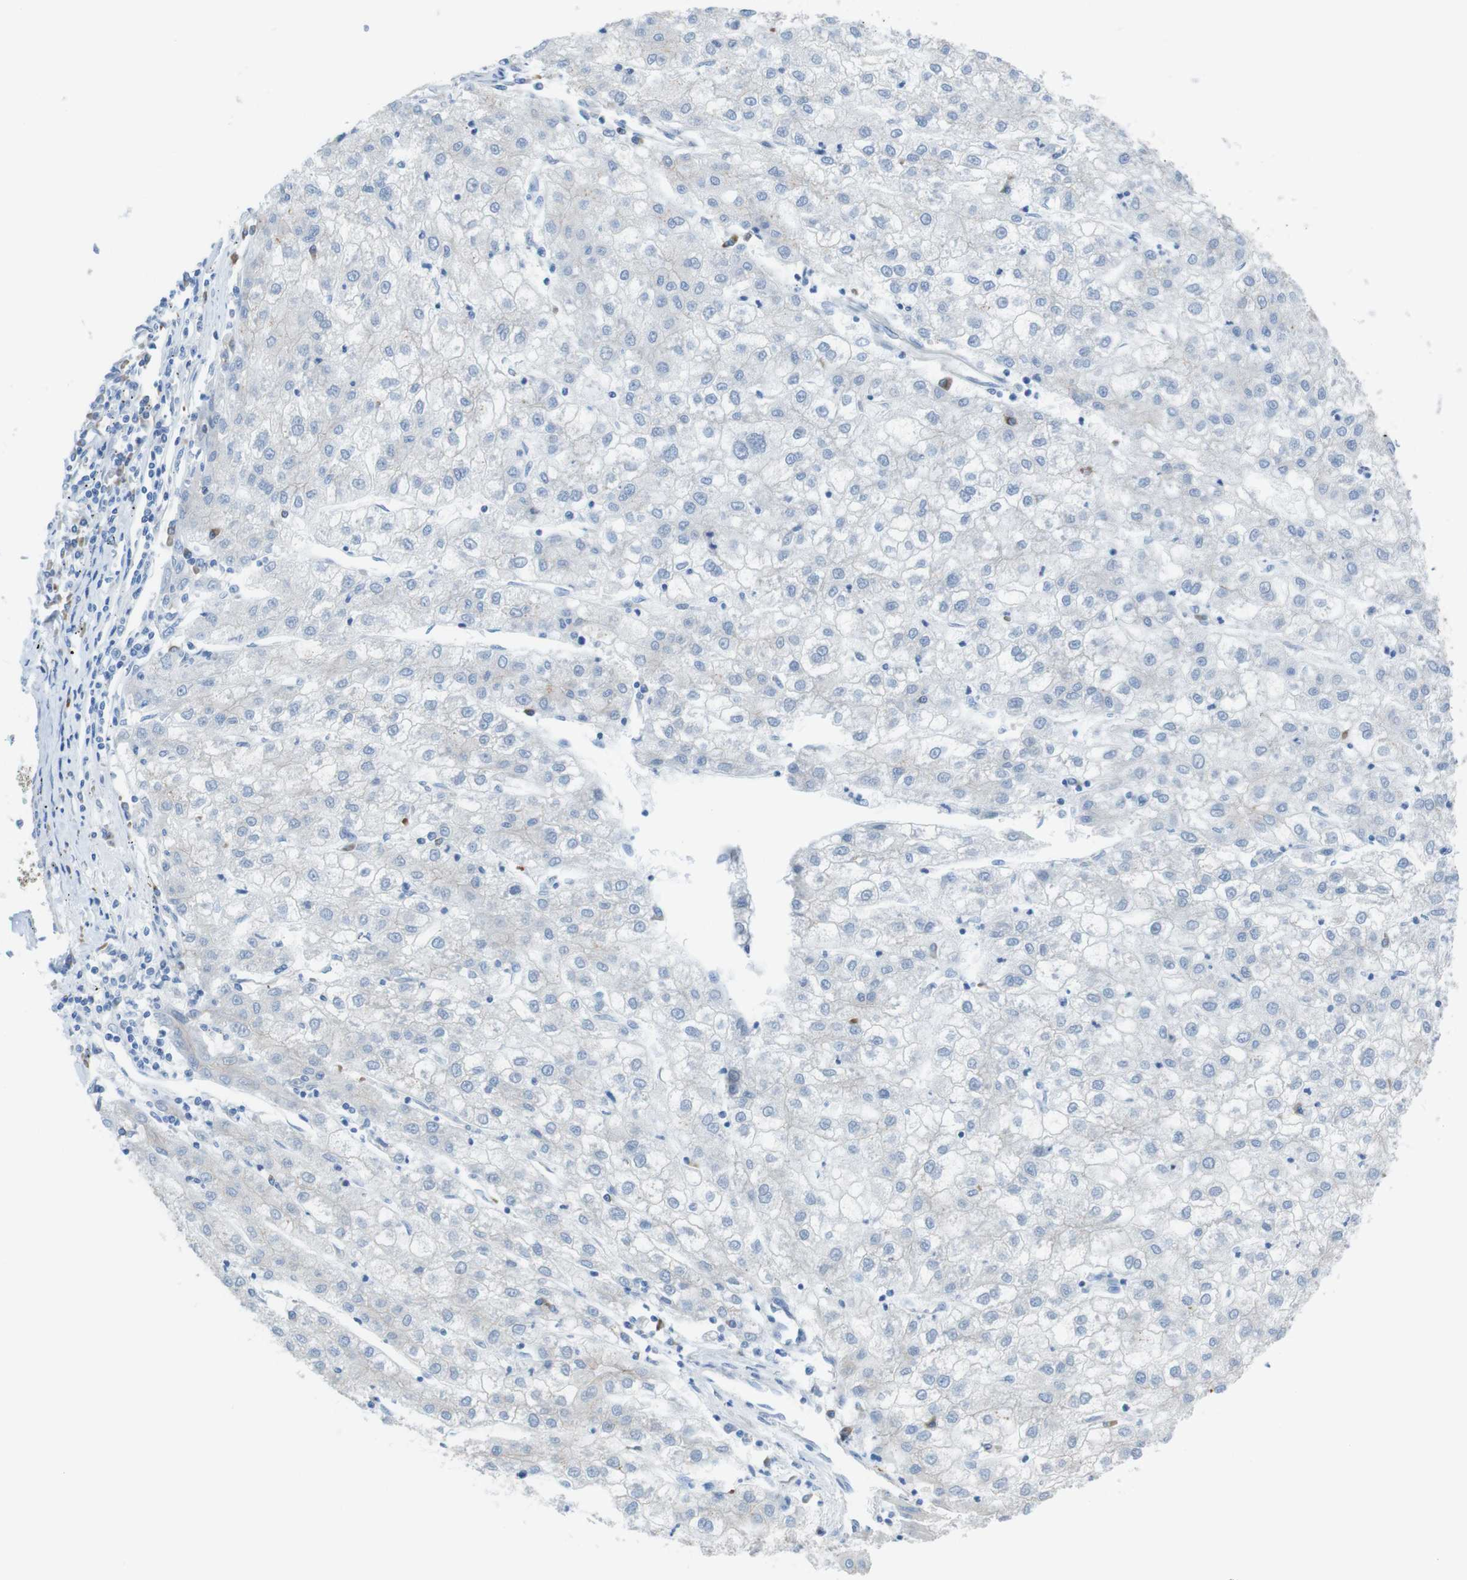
{"staining": {"intensity": "negative", "quantity": "none", "location": "none"}, "tissue": "liver cancer", "cell_type": "Tumor cells", "image_type": "cancer", "snomed": [{"axis": "morphology", "description": "Carcinoma, Hepatocellular, NOS"}, {"axis": "topography", "description": "Liver"}], "caption": "A high-resolution histopathology image shows IHC staining of hepatocellular carcinoma (liver), which reveals no significant positivity in tumor cells. (DAB (3,3'-diaminobenzidine) IHC, high magnification).", "gene": "CLMN", "patient": {"sex": "male", "age": 72}}